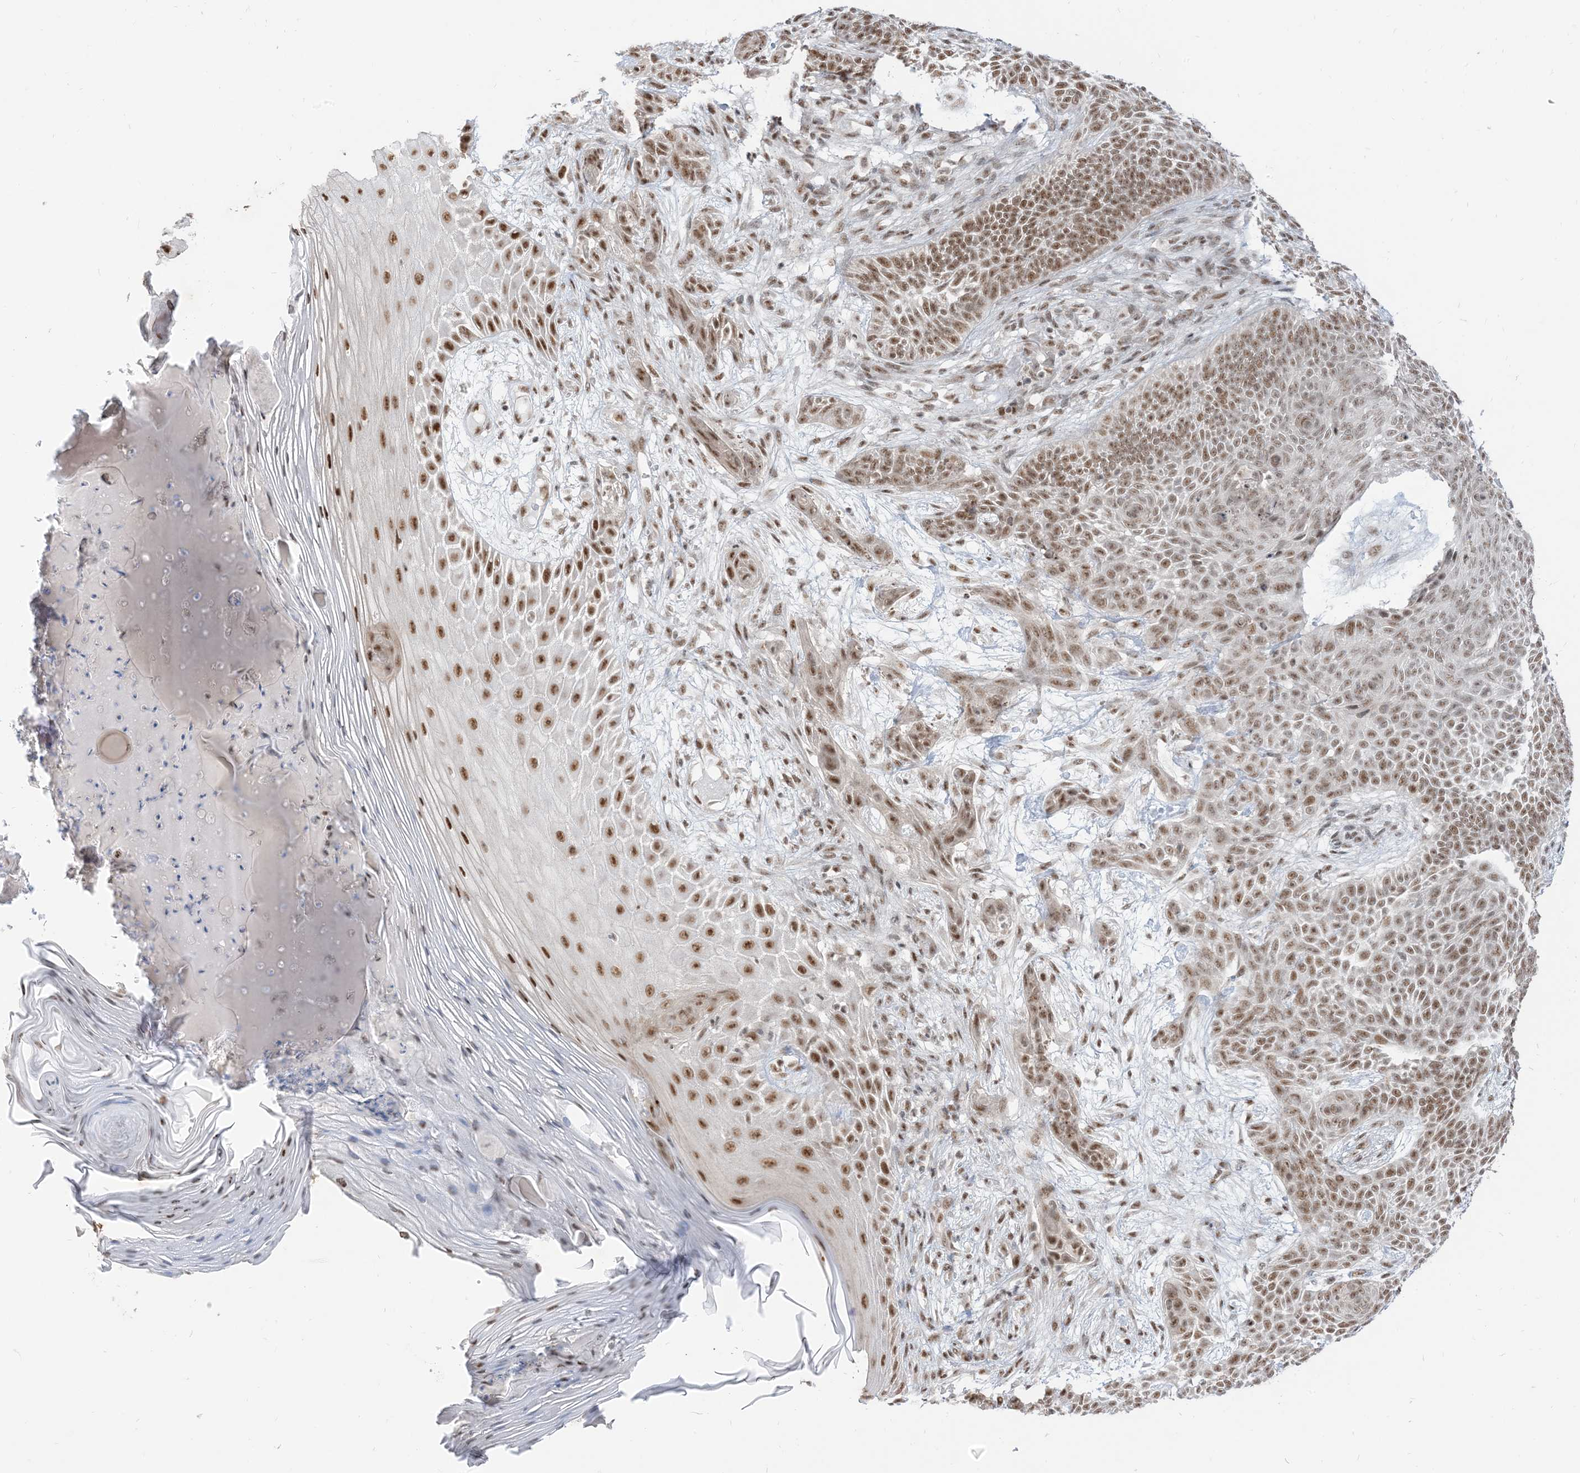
{"staining": {"intensity": "moderate", "quantity": ">75%", "location": "nuclear"}, "tissue": "skin cancer", "cell_type": "Tumor cells", "image_type": "cancer", "snomed": [{"axis": "morphology", "description": "Basal cell carcinoma"}, {"axis": "topography", "description": "Skin"}], "caption": "Skin cancer (basal cell carcinoma) stained with IHC displays moderate nuclear positivity in about >75% of tumor cells.", "gene": "ARGLU1", "patient": {"sex": "male", "age": 85}}